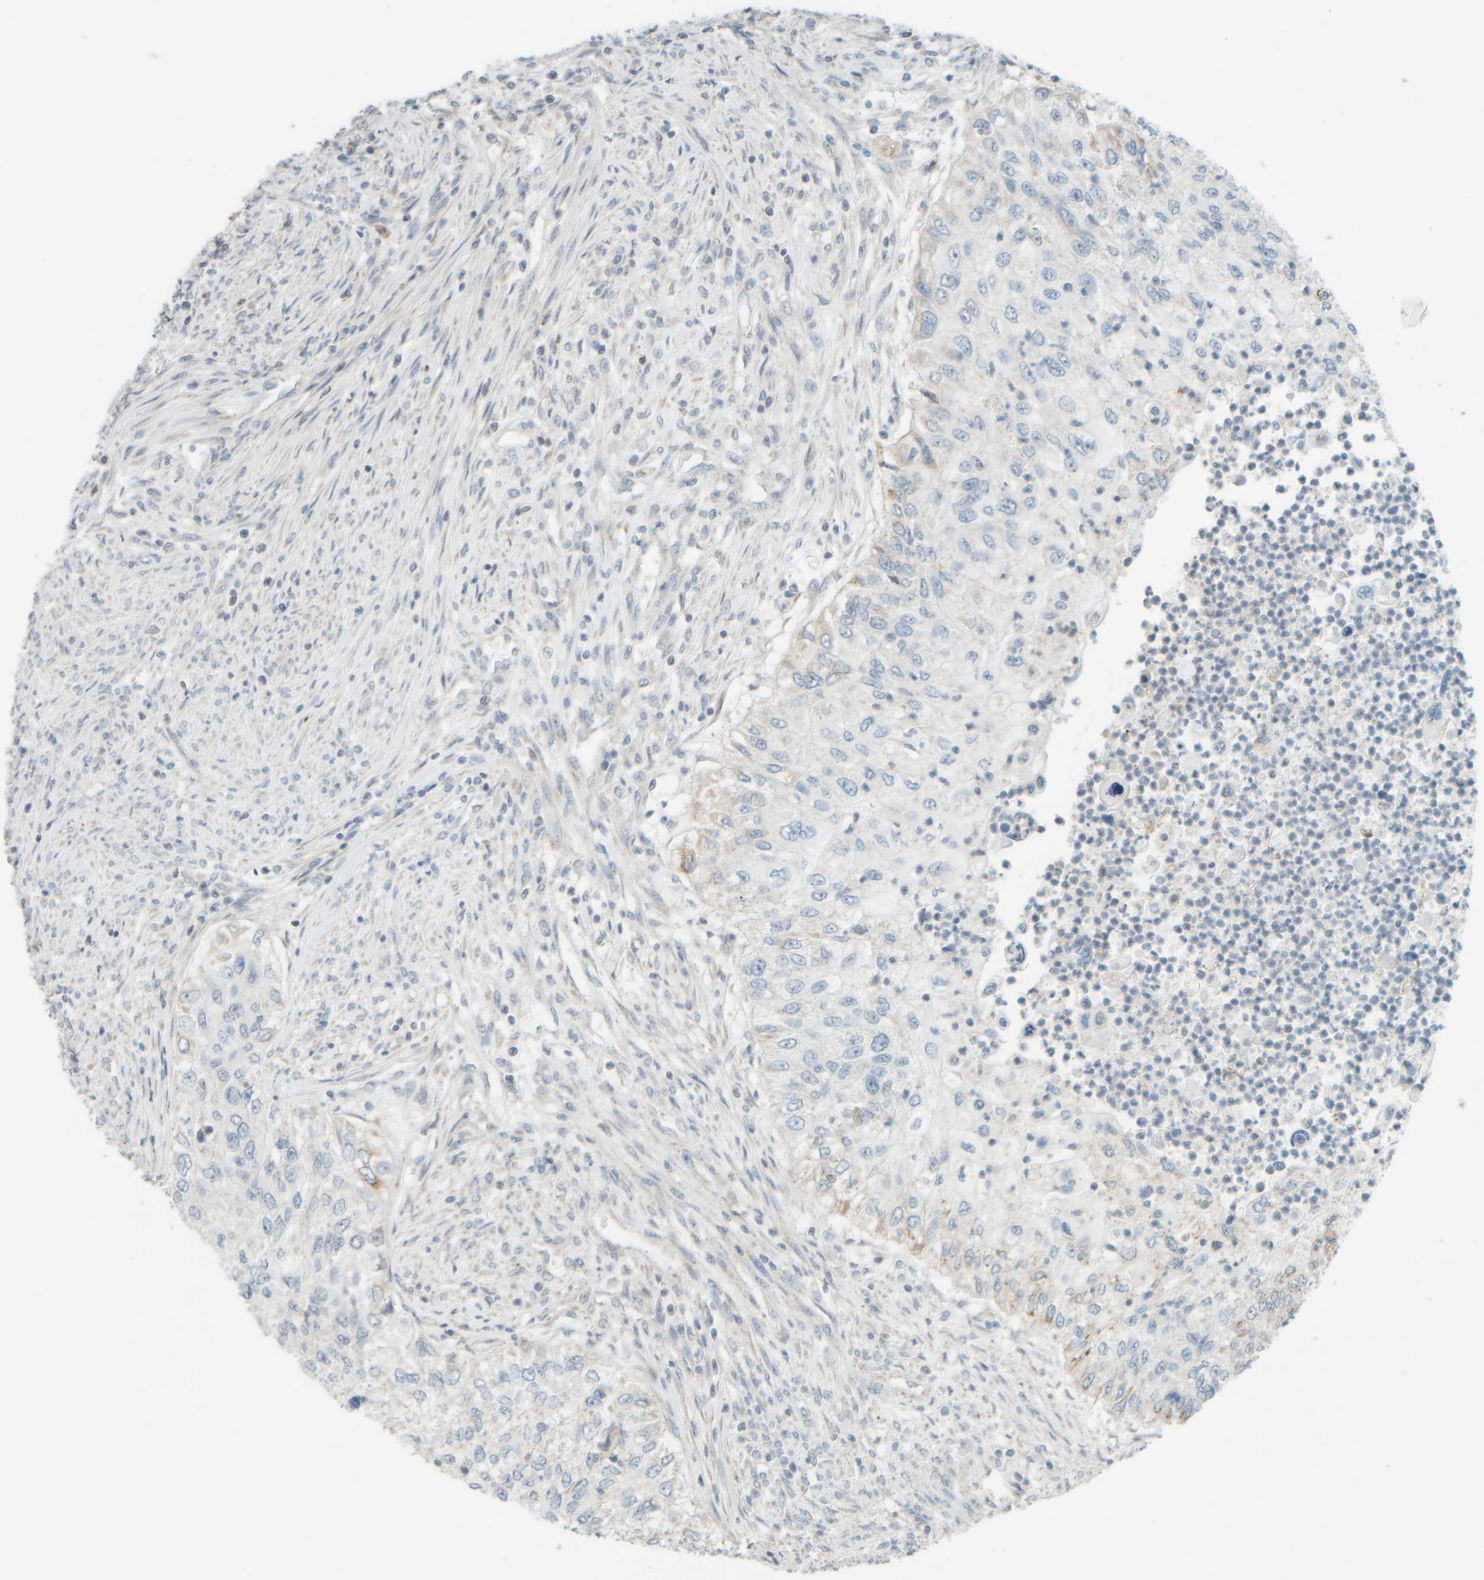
{"staining": {"intensity": "weak", "quantity": "<25%", "location": "cytoplasmic/membranous"}, "tissue": "urothelial cancer", "cell_type": "Tumor cells", "image_type": "cancer", "snomed": [{"axis": "morphology", "description": "Urothelial carcinoma, High grade"}, {"axis": "topography", "description": "Urinary bladder"}], "caption": "Immunohistochemical staining of urothelial carcinoma (high-grade) reveals no significant expression in tumor cells. (Immunohistochemistry (ihc), brightfield microscopy, high magnification).", "gene": "PTGES3L-AARSD1", "patient": {"sex": "female", "age": 60}}